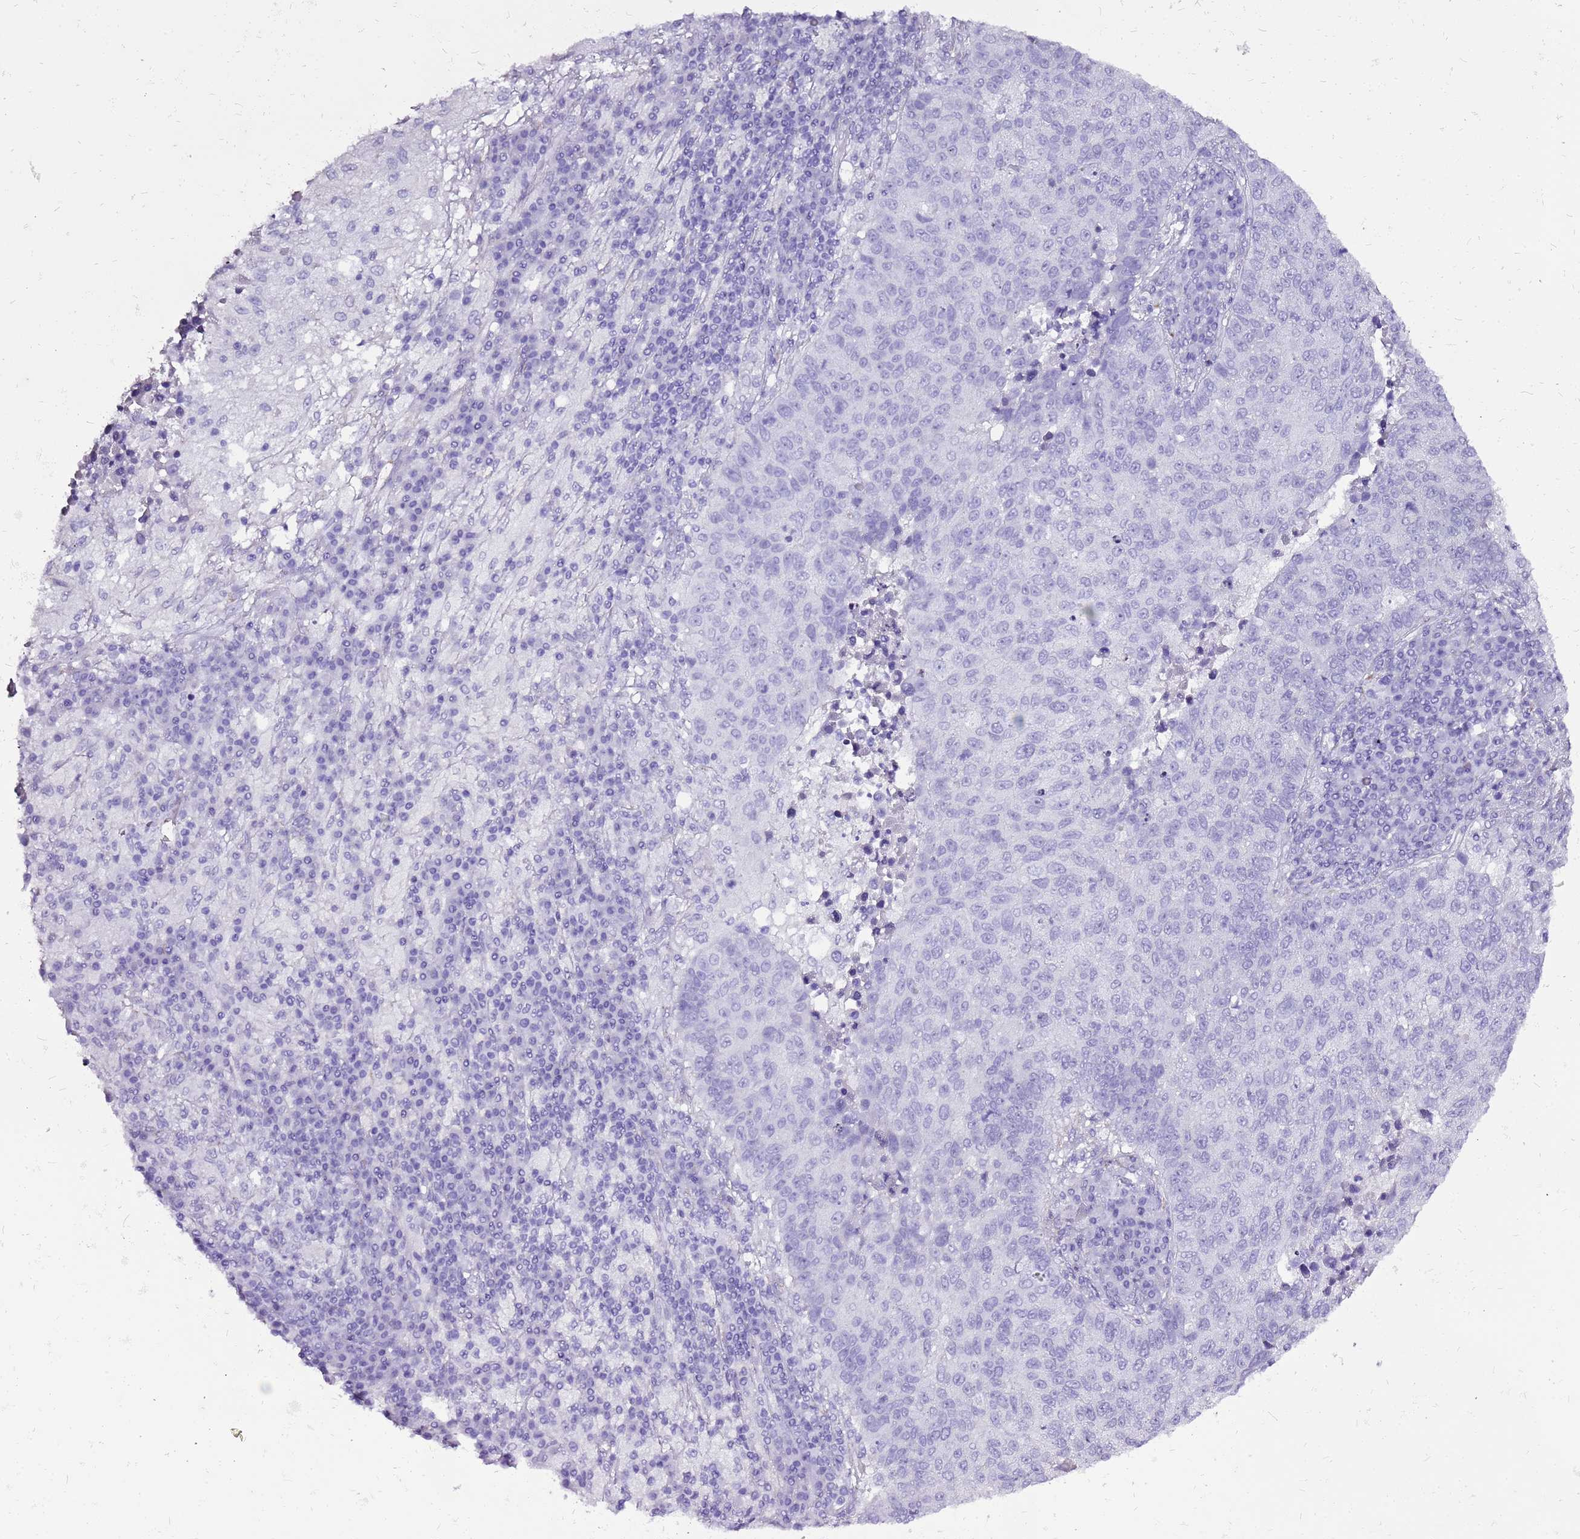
{"staining": {"intensity": "negative", "quantity": "none", "location": "none"}, "tissue": "lung cancer", "cell_type": "Tumor cells", "image_type": "cancer", "snomed": [{"axis": "morphology", "description": "Squamous cell carcinoma, NOS"}, {"axis": "topography", "description": "Lung"}], "caption": "Immunohistochemistry of squamous cell carcinoma (lung) shows no expression in tumor cells.", "gene": "ACSS3", "patient": {"sex": "male", "age": 73}}